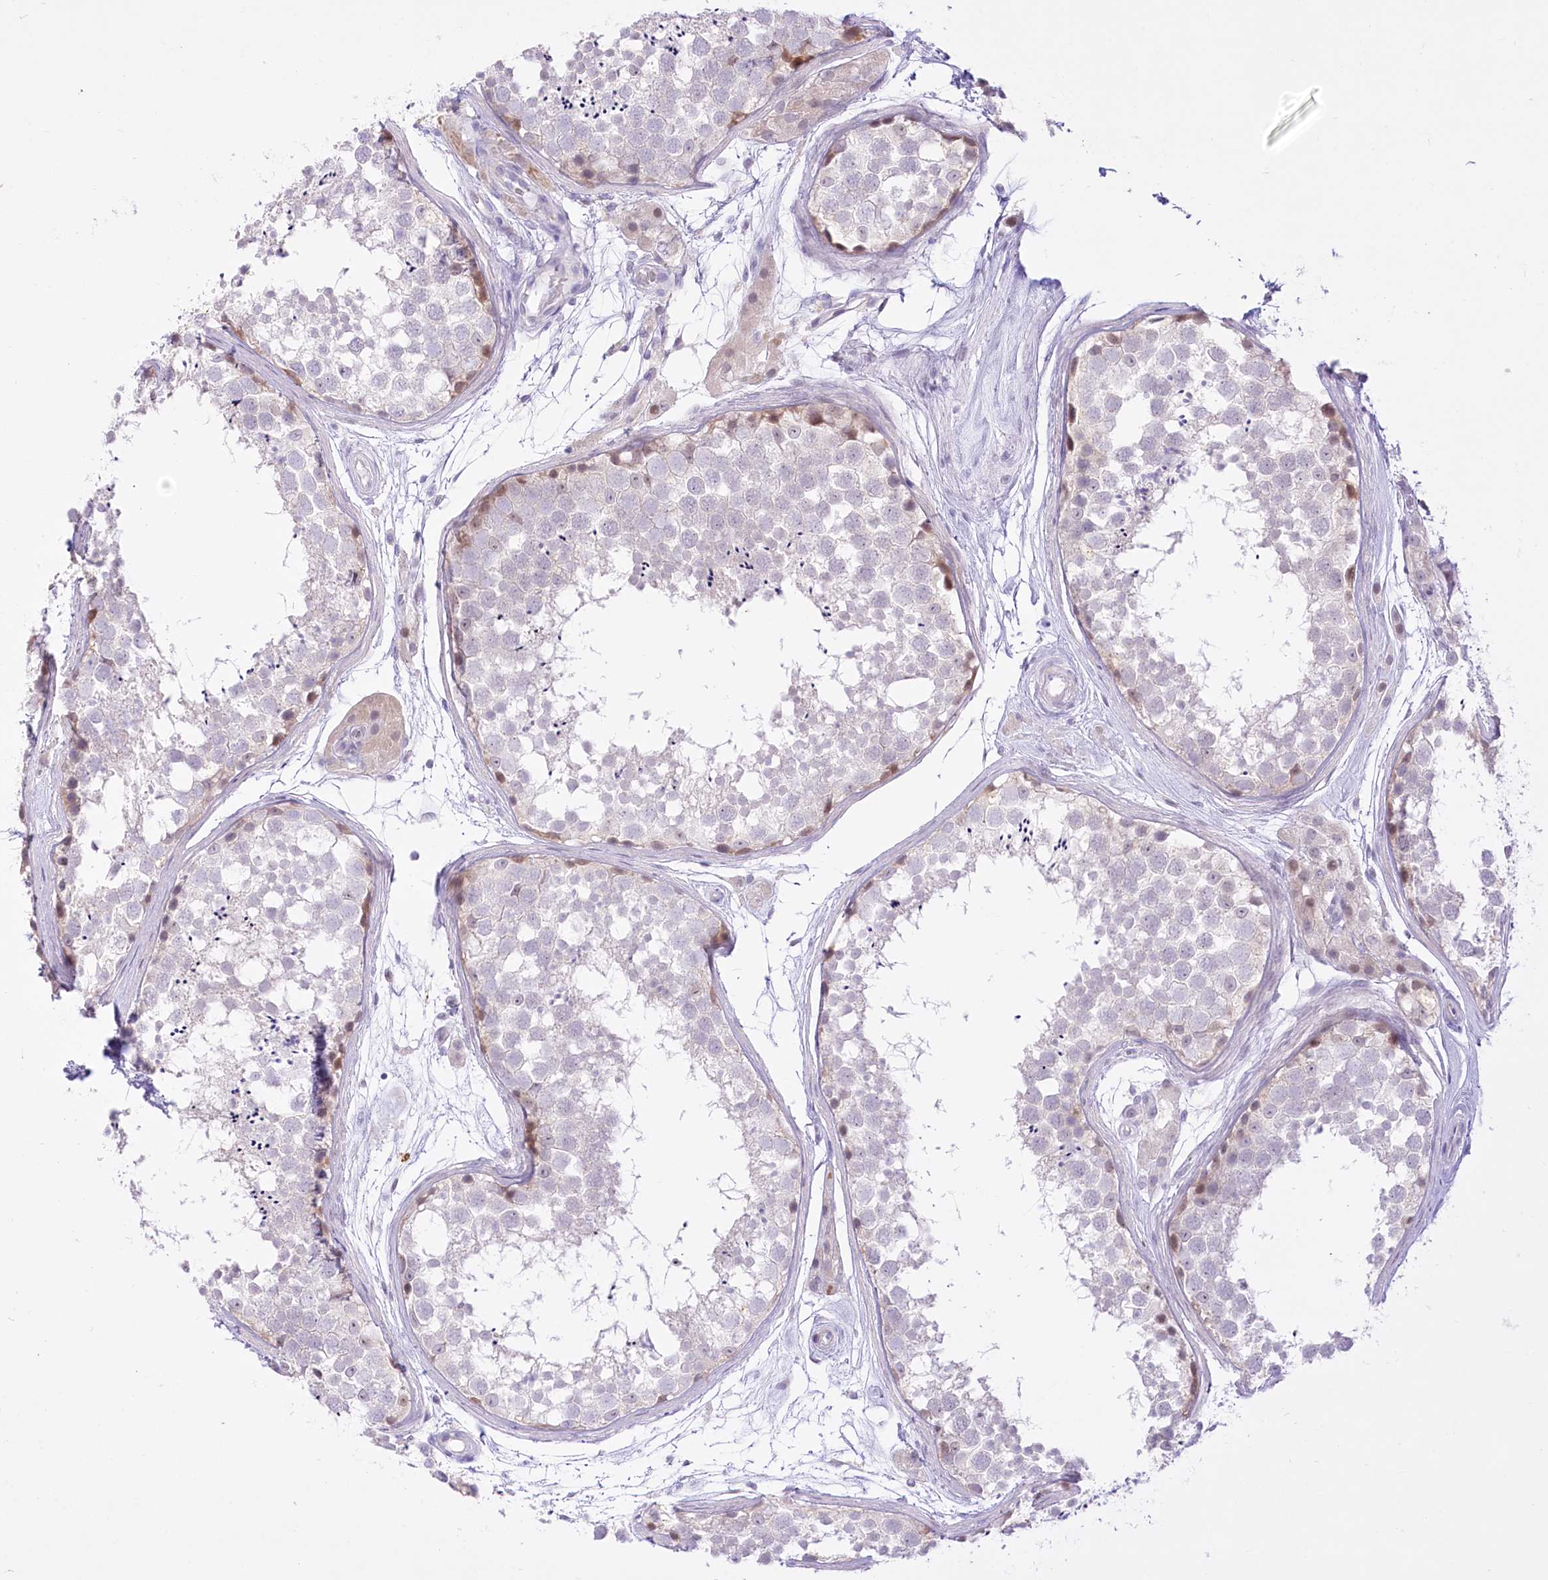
{"staining": {"intensity": "moderate", "quantity": "<25%", "location": "nuclear"}, "tissue": "testis", "cell_type": "Cells in seminiferous ducts", "image_type": "normal", "snomed": [{"axis": "morphology", "description": "Normal tissue, NOS"}, {"axis": "topography", "description": "Testis"}], "caption": "IHC of benign testis exhibits low levels of moderate nuclear positivity in about <25% of cells in seminiferous ducts.", "gene": "BEND7", "patient": {"sex": "male", "age": 56}}